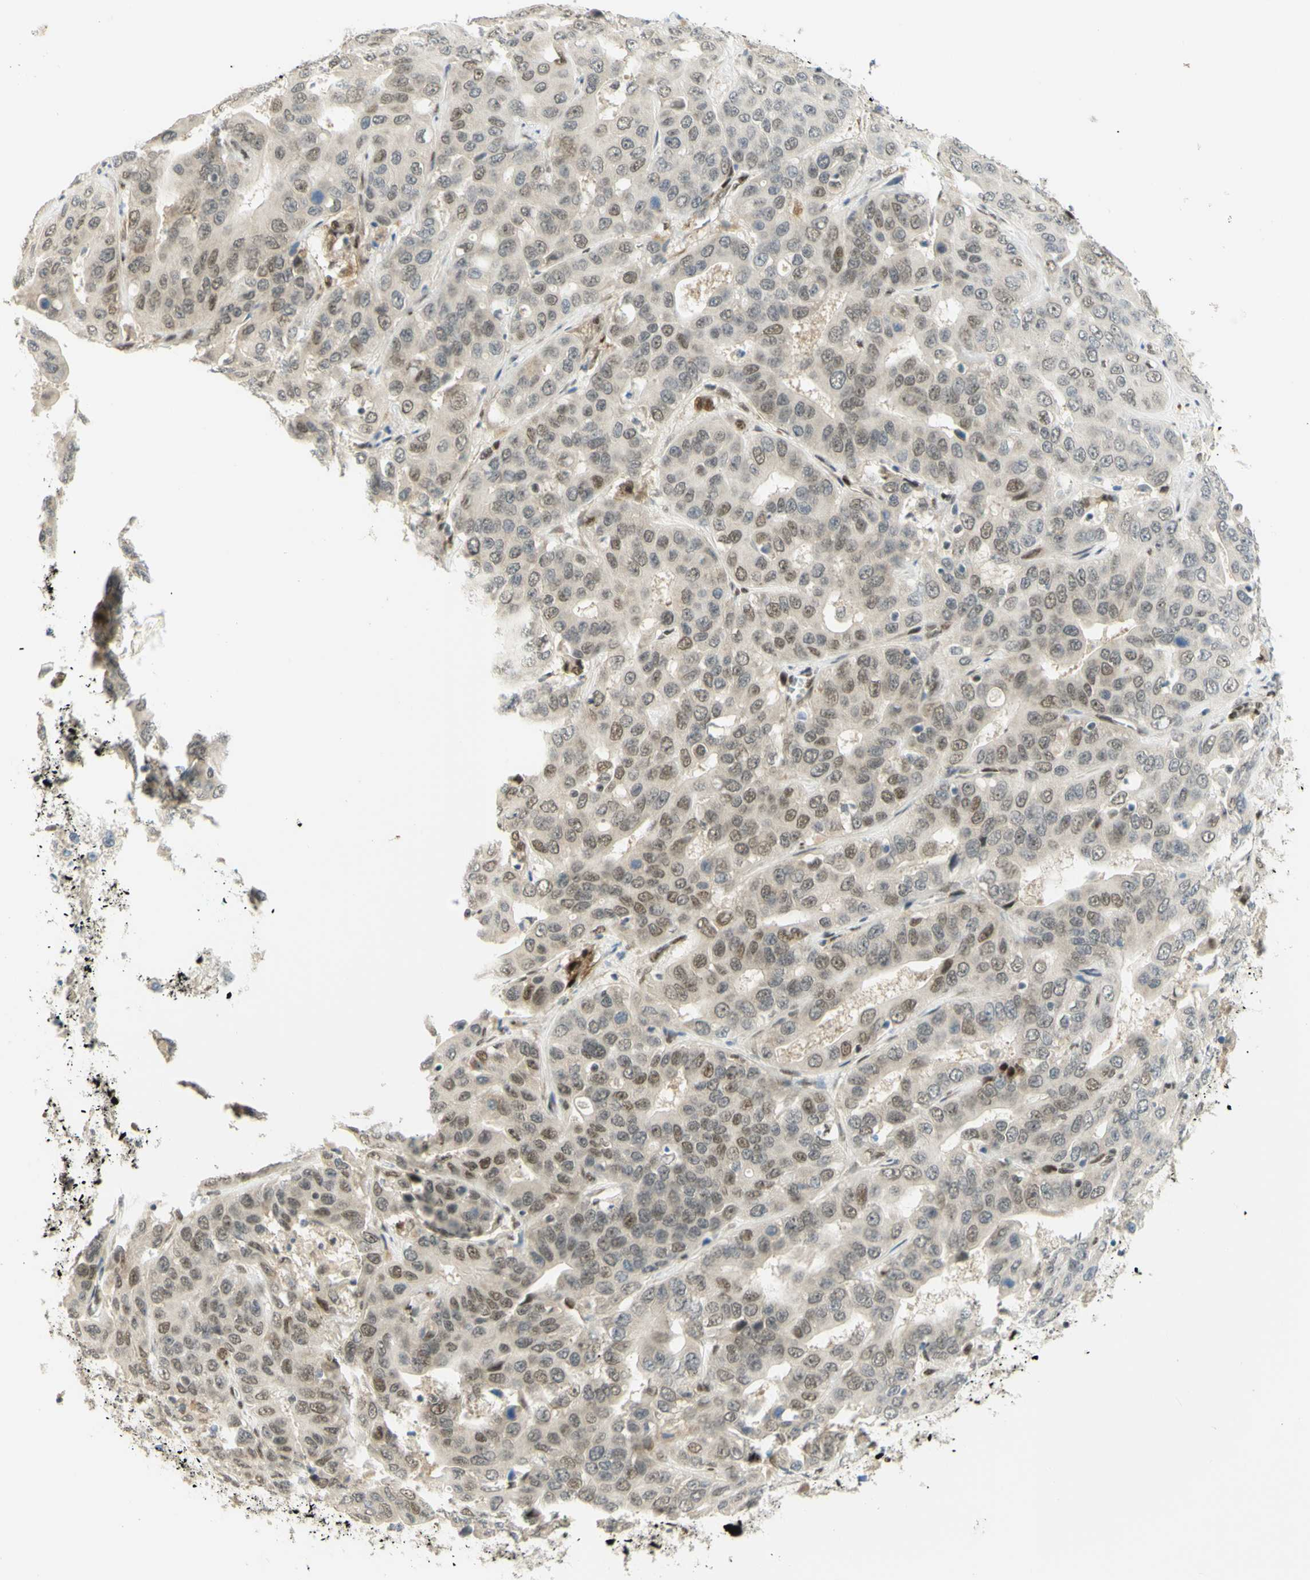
{"staining": {"intensity": "moderate", "quantity": "25%-75%", "location": "nuclear"}, "tissue": "liver cancer", "cell_type": "Tumor cells", "image_type": "cancer", "snomed": [{"axis": "morphology", "description": "Cholangiocarcinoma"}, {"axis": "topography", "description": "Liver"}], "caption": "Immunohistochemistry image of liver cancer (cholangiocarcinoma) stained for a protein (brown), which demonstrates medium levels of moderate nuclear staining in approximately 25%-75% of tumor cells.", "gene": "DDX1", "patient": {"sex": "female", "age": 52}}